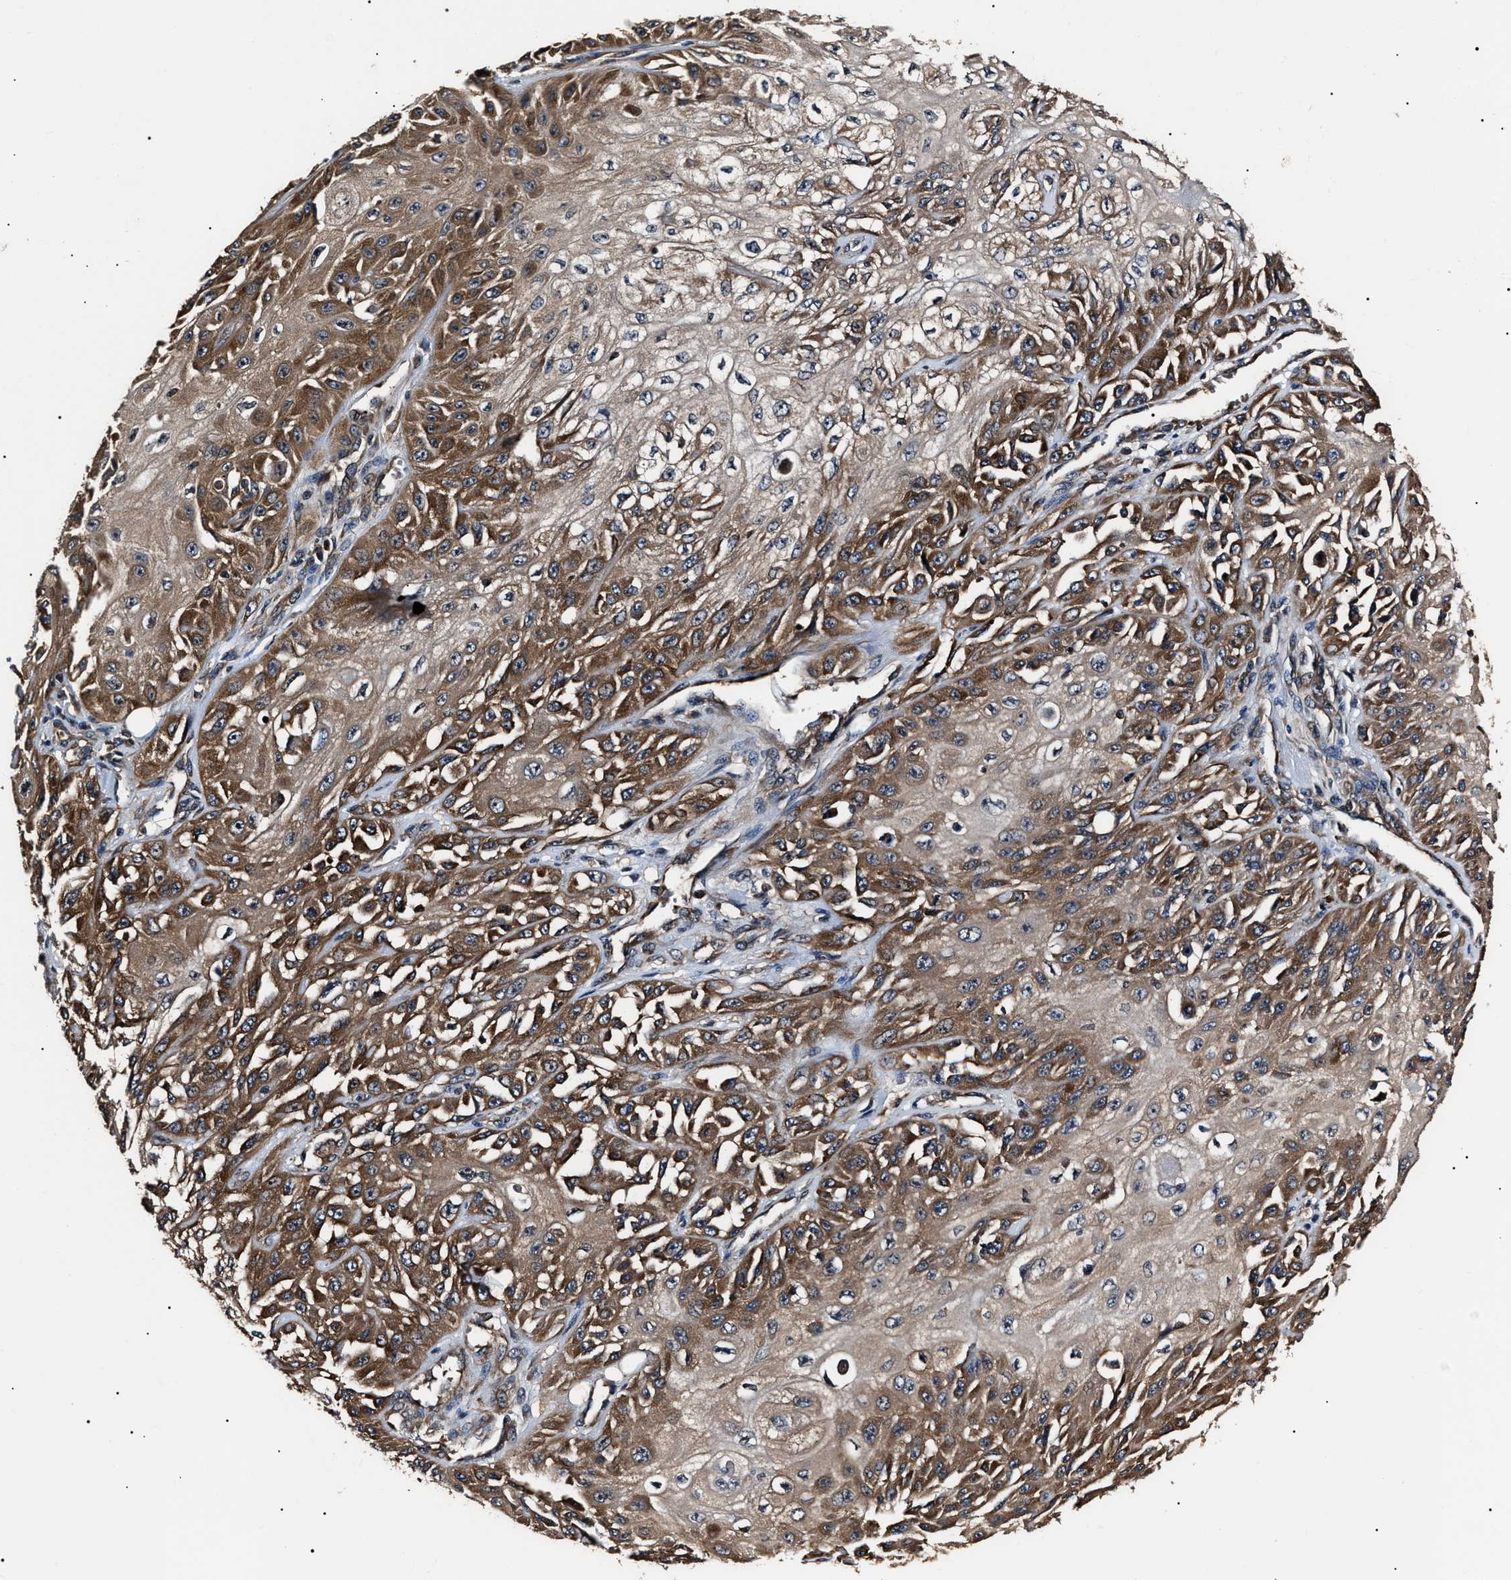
{"staining": {"intensity": "moderate", "quantity": ">75%", "location": "cytoplasmic/membranous"}, "tissue": "skin cancer", "cell_type": "Tumor cells", "image_type": "cancer", "snomed": [{"axis": "morphology", "description": "Squamous cell carcinoma, NOS"}, {"axis": "morphology", "description": "Squamous cell carcinoma, metastatic, NOS"}, {"axis": "topography", "description": "Skin"}, {"axis": "topography", "description": "Lymph node"}], "caption": "An IHC image of neoplastic tissue is shown. Protein staining in brown labels moderate cytoplasmic/membranous positivity in skin cancer within tumor cells. The protein is shown in brown color, while the nuclei are stained blue.", "gene": "CCT8", "patient": {"sex": "male", "age": 75}}